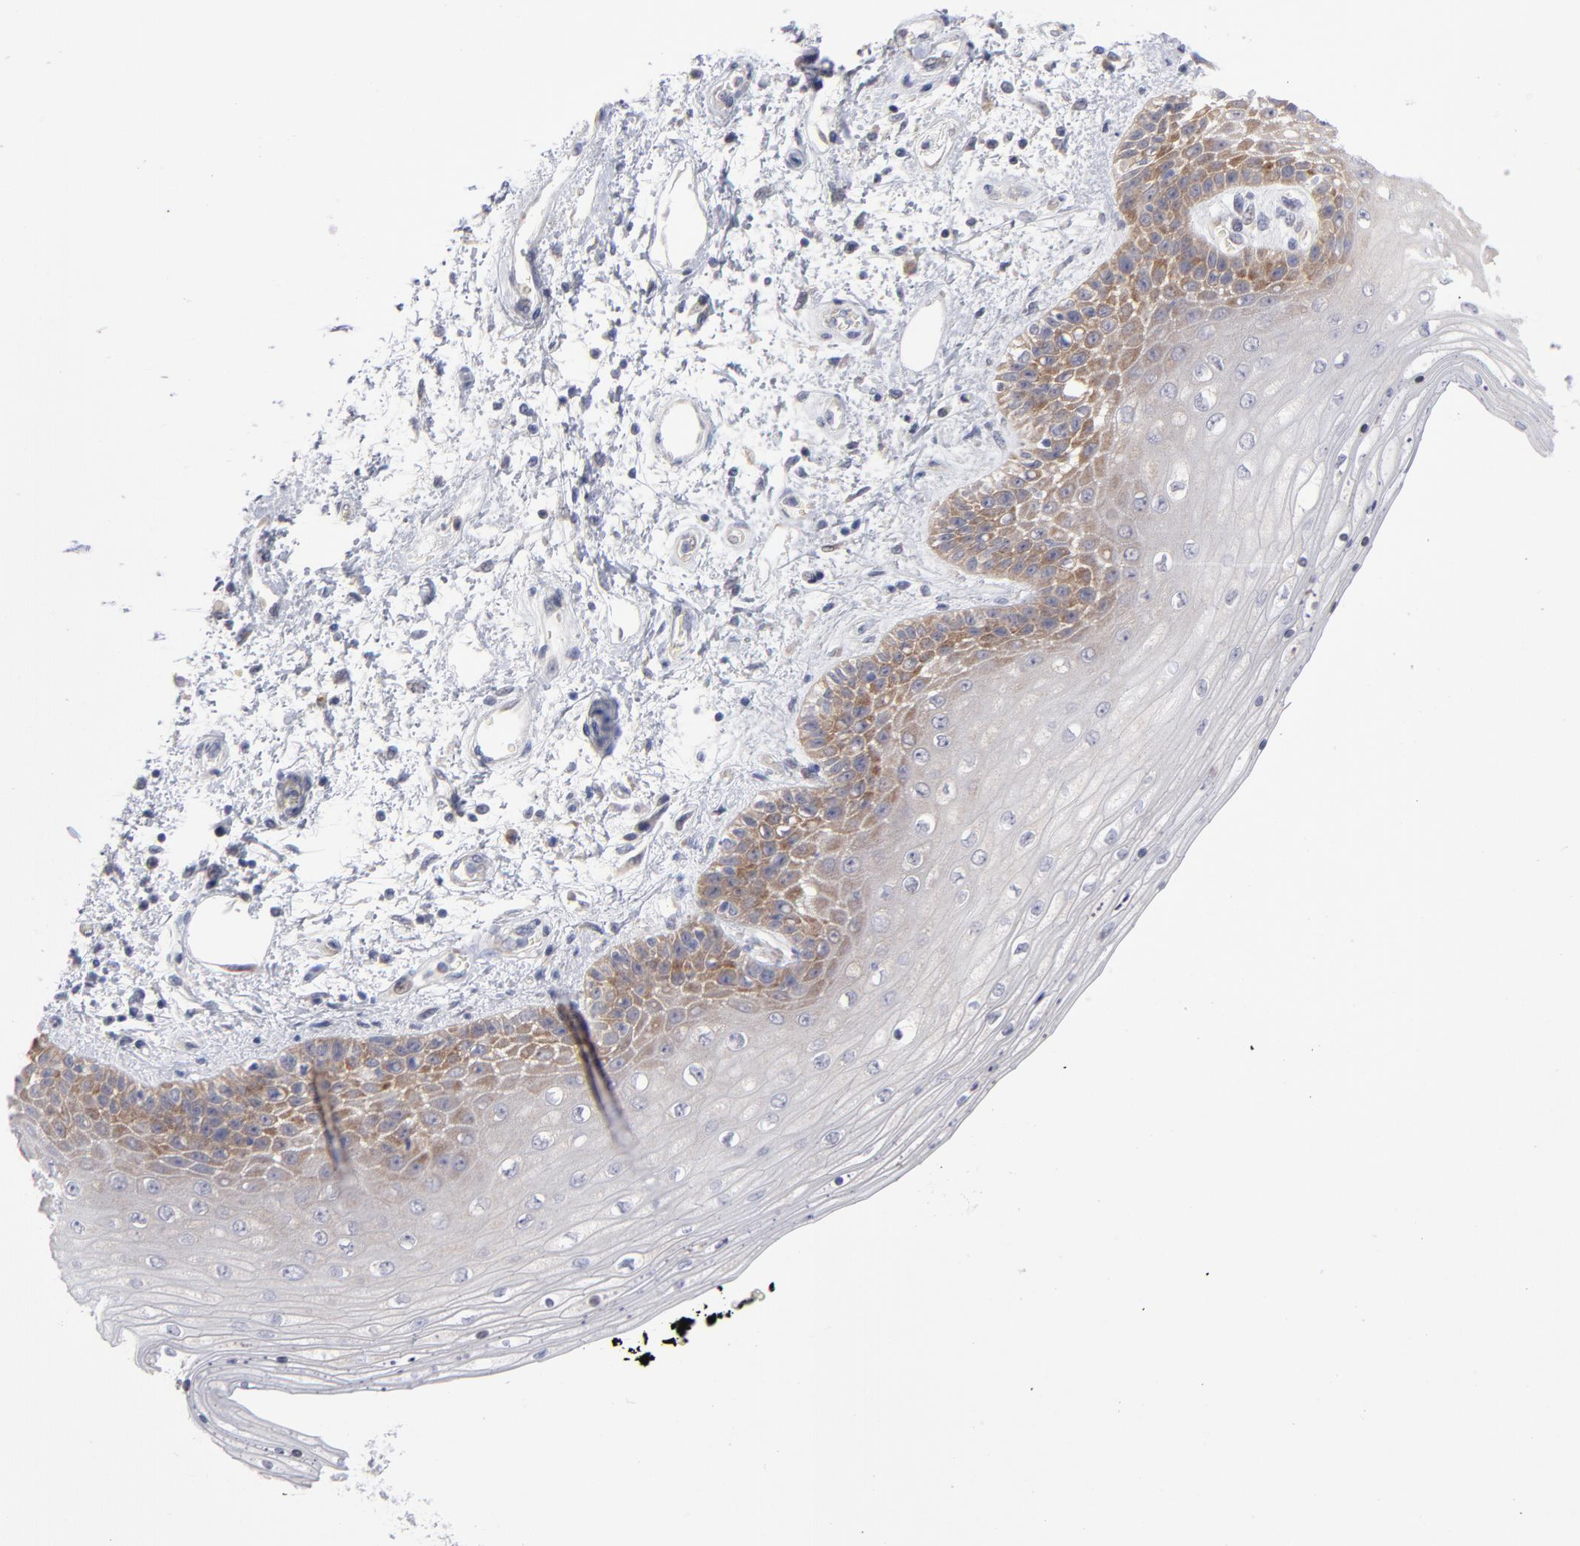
{"staining": {"intensity": "moderate", "quantity": "25%-75%", "location": "cytoplasmic/membranous"}, "tissue": "skin", "cell_type": "Epidermal cells", "image_type": "normal", "snomed": [{"axis": "morphology", "description": "Normal tissue, NOS"}, {"axis": "topography", "description": "Anal"}], "caption": "Moderate cytoplasmic/membranous expression is seen in about 25%-75% of epidermal cells in unremarkable skin. The staining is performed using DAB (3,3'-diaminobenzidine) brown chromogen to label protein expression. The nuclei are counter-stained blue using hematoxylin.", "gene": "RPS24", "patient": {"sex": "female", "age": 46}}